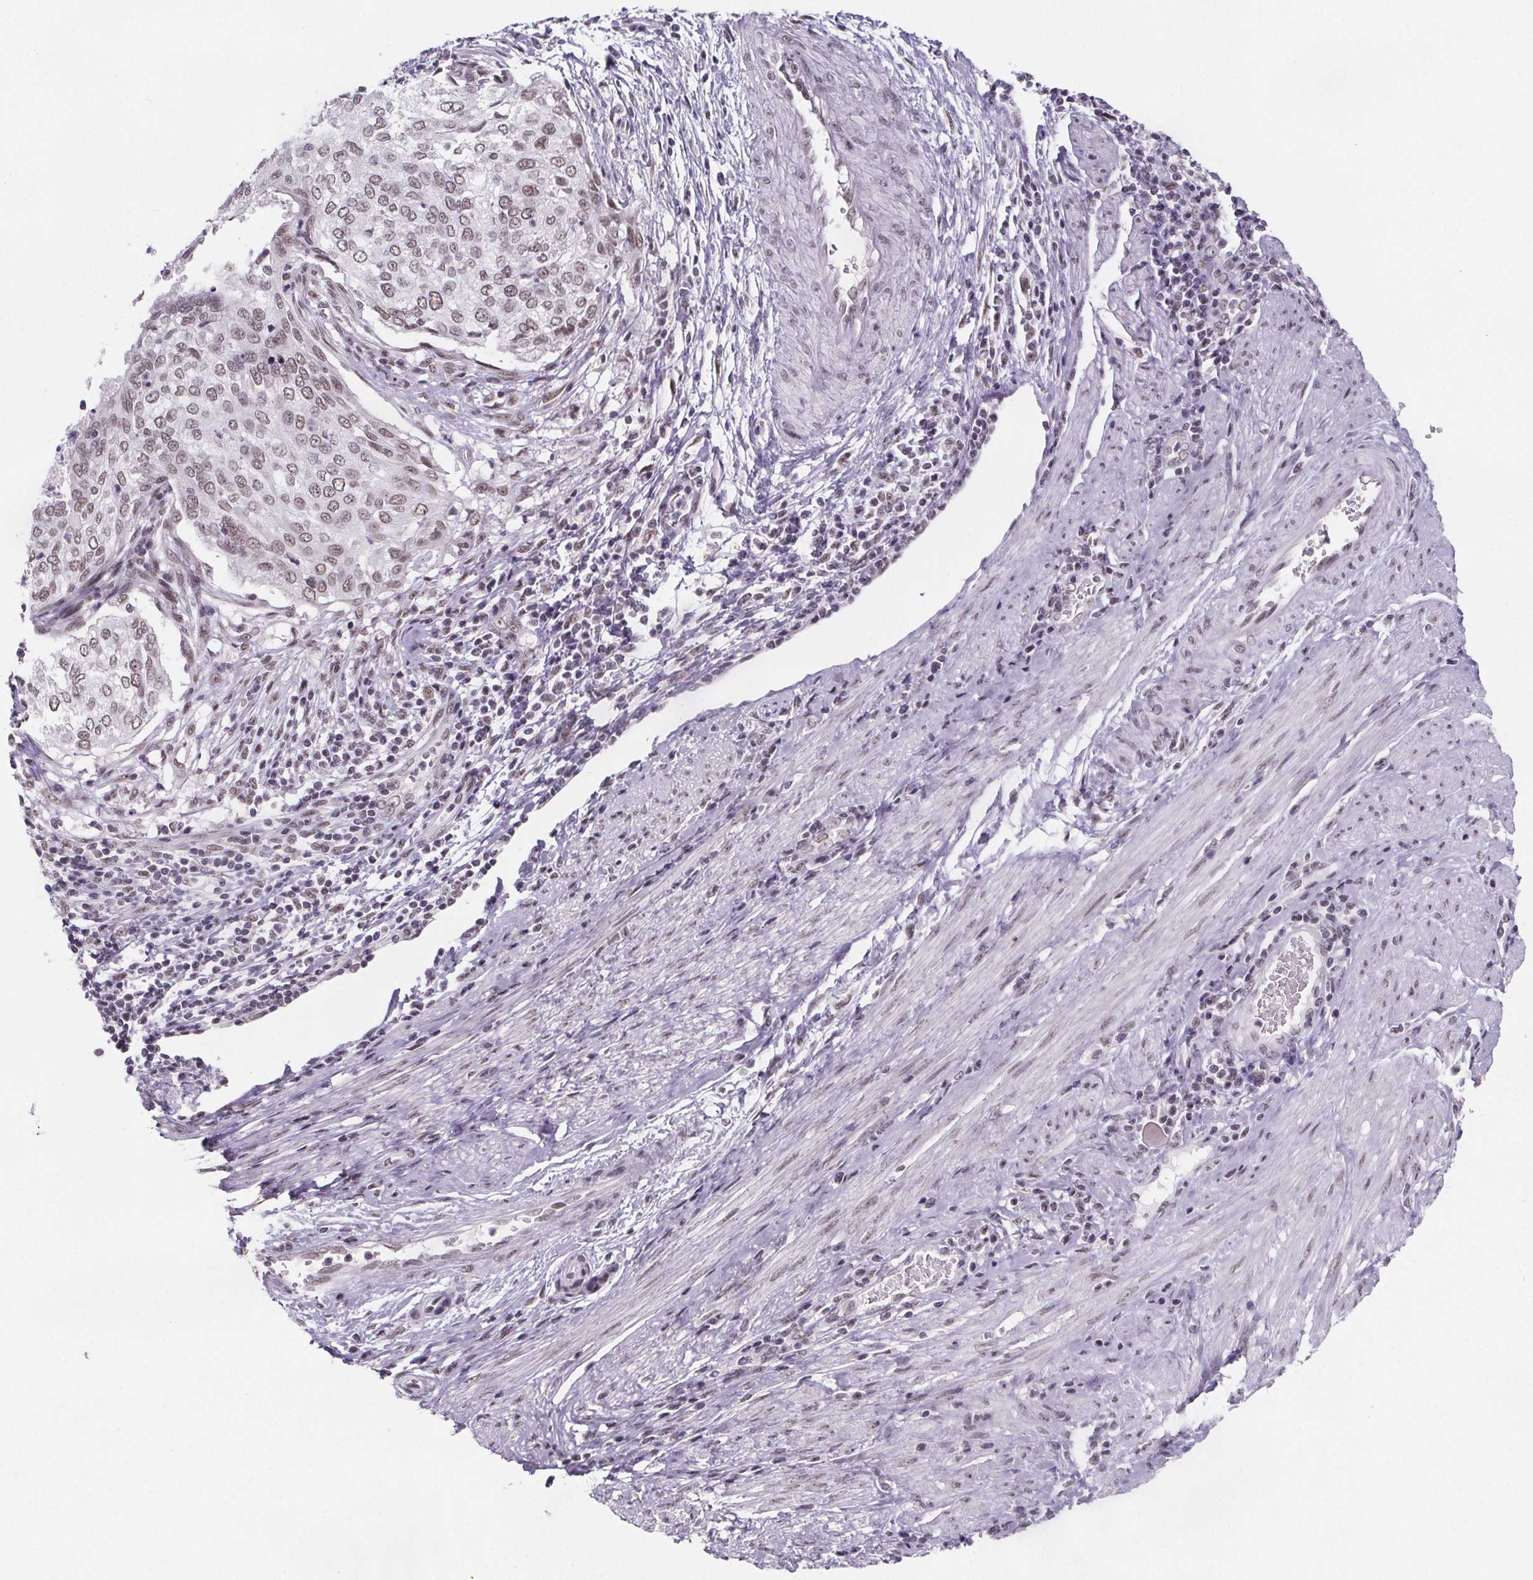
{"staining": {"intensity": "moderate", "quantity": ">75%", "location": "nuclear"}, "tissue": "cervical cancer", "cell_type": "Tumor cells", "image_type": "cancer", "snomed": [{"axis": "morphology", "description": "Squamous cell carcinoma, NOS"}, {"axis": "topography", "description": "Cervix"}], "caption": "Moderate nuclear expression is seen in about >75% of tumor cells in cervical squamous cell carcinoma.", "gene": "ZNF572", "patient": {"sex": "female", "age": 38}}